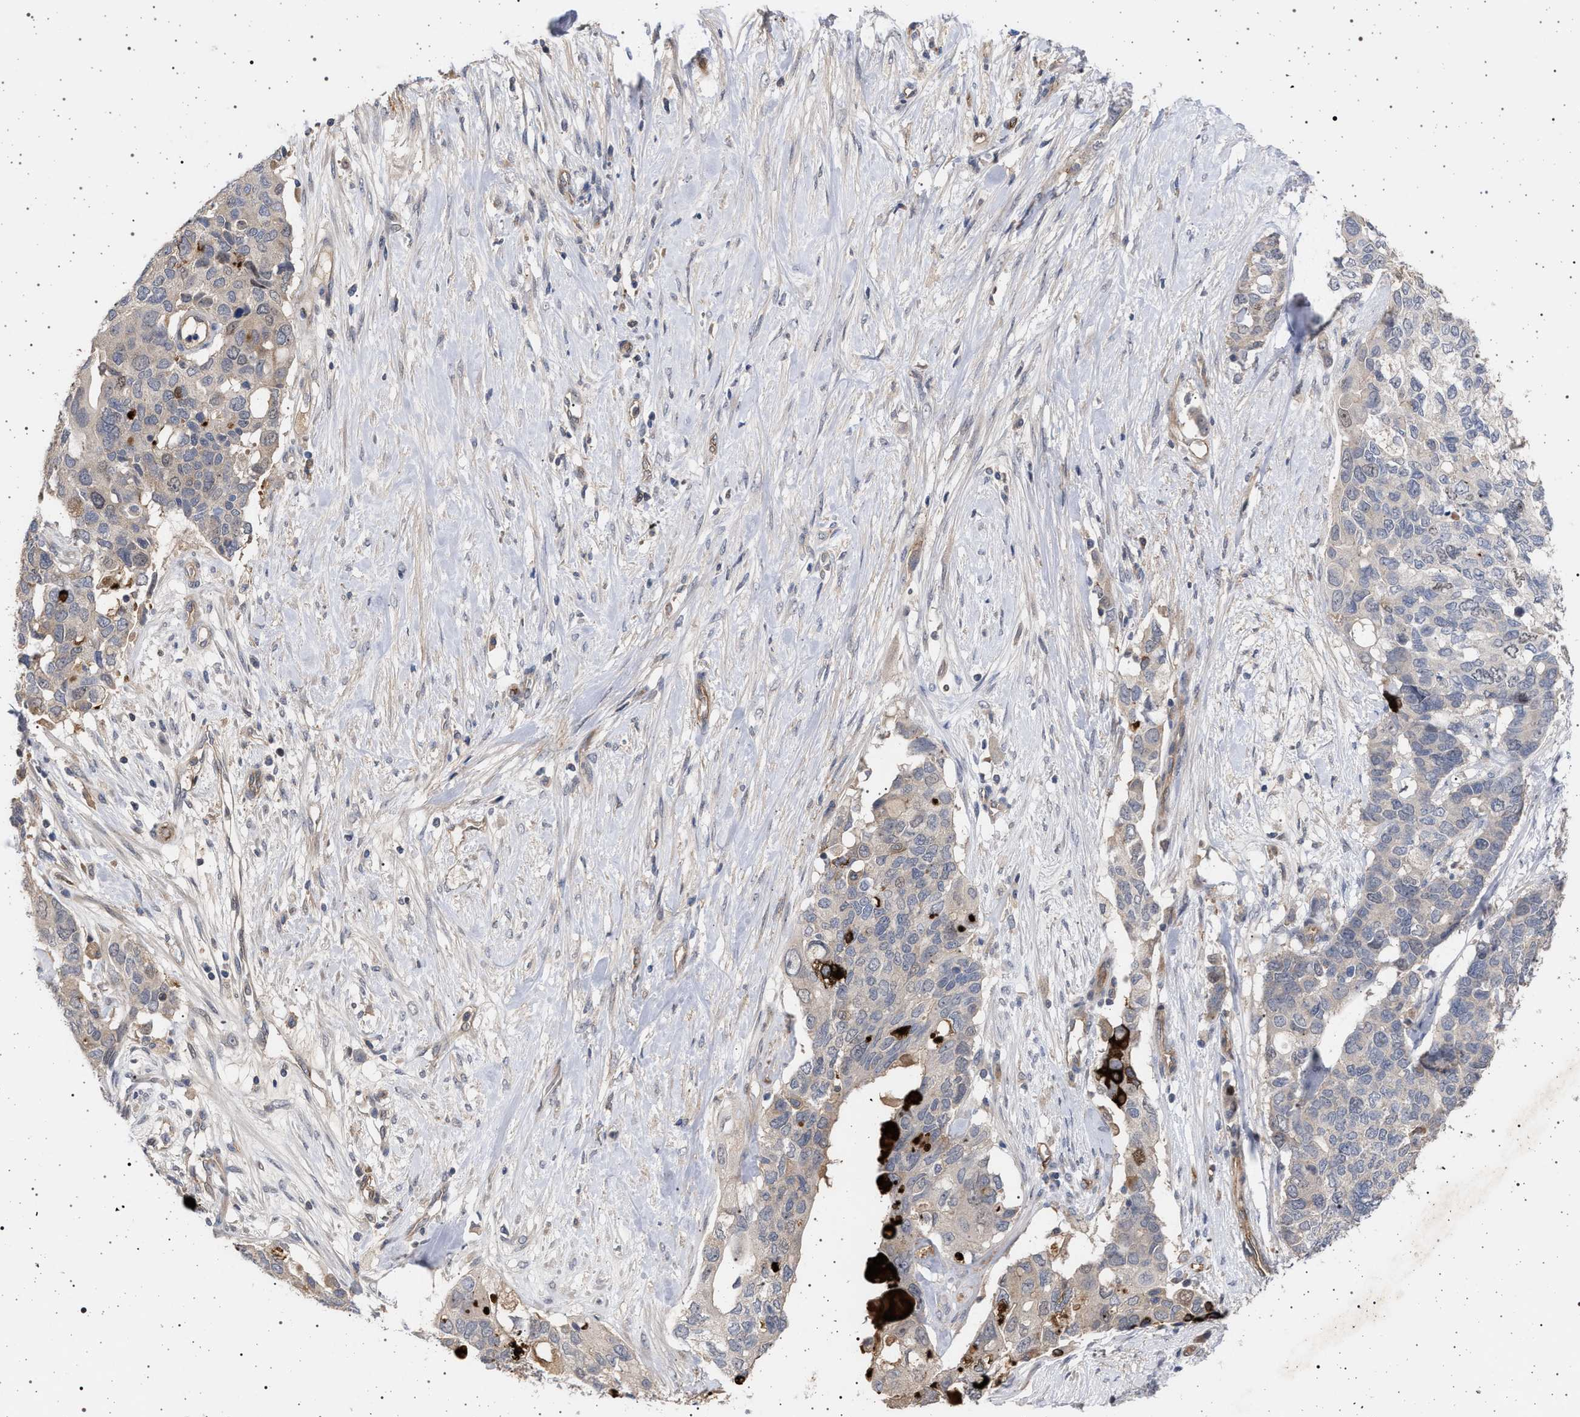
{"staining": {"intensity": "negative", "quantity": "none", "location": "none"}, "tissue": "pancreatic cancer", "cell_type": "Tumor cells", "image_type": "cancer", "snomed": [{"axis": "morphology", "description": "Adenocarcinoma, NOS"}, {"axis": "topography", "description": "Pancreas"}], "caption": "There is no significant staining in tumor cells of pancreatic cancer.", "gene": "RBM48", "patient": {"sex": "female", "age": 56}}